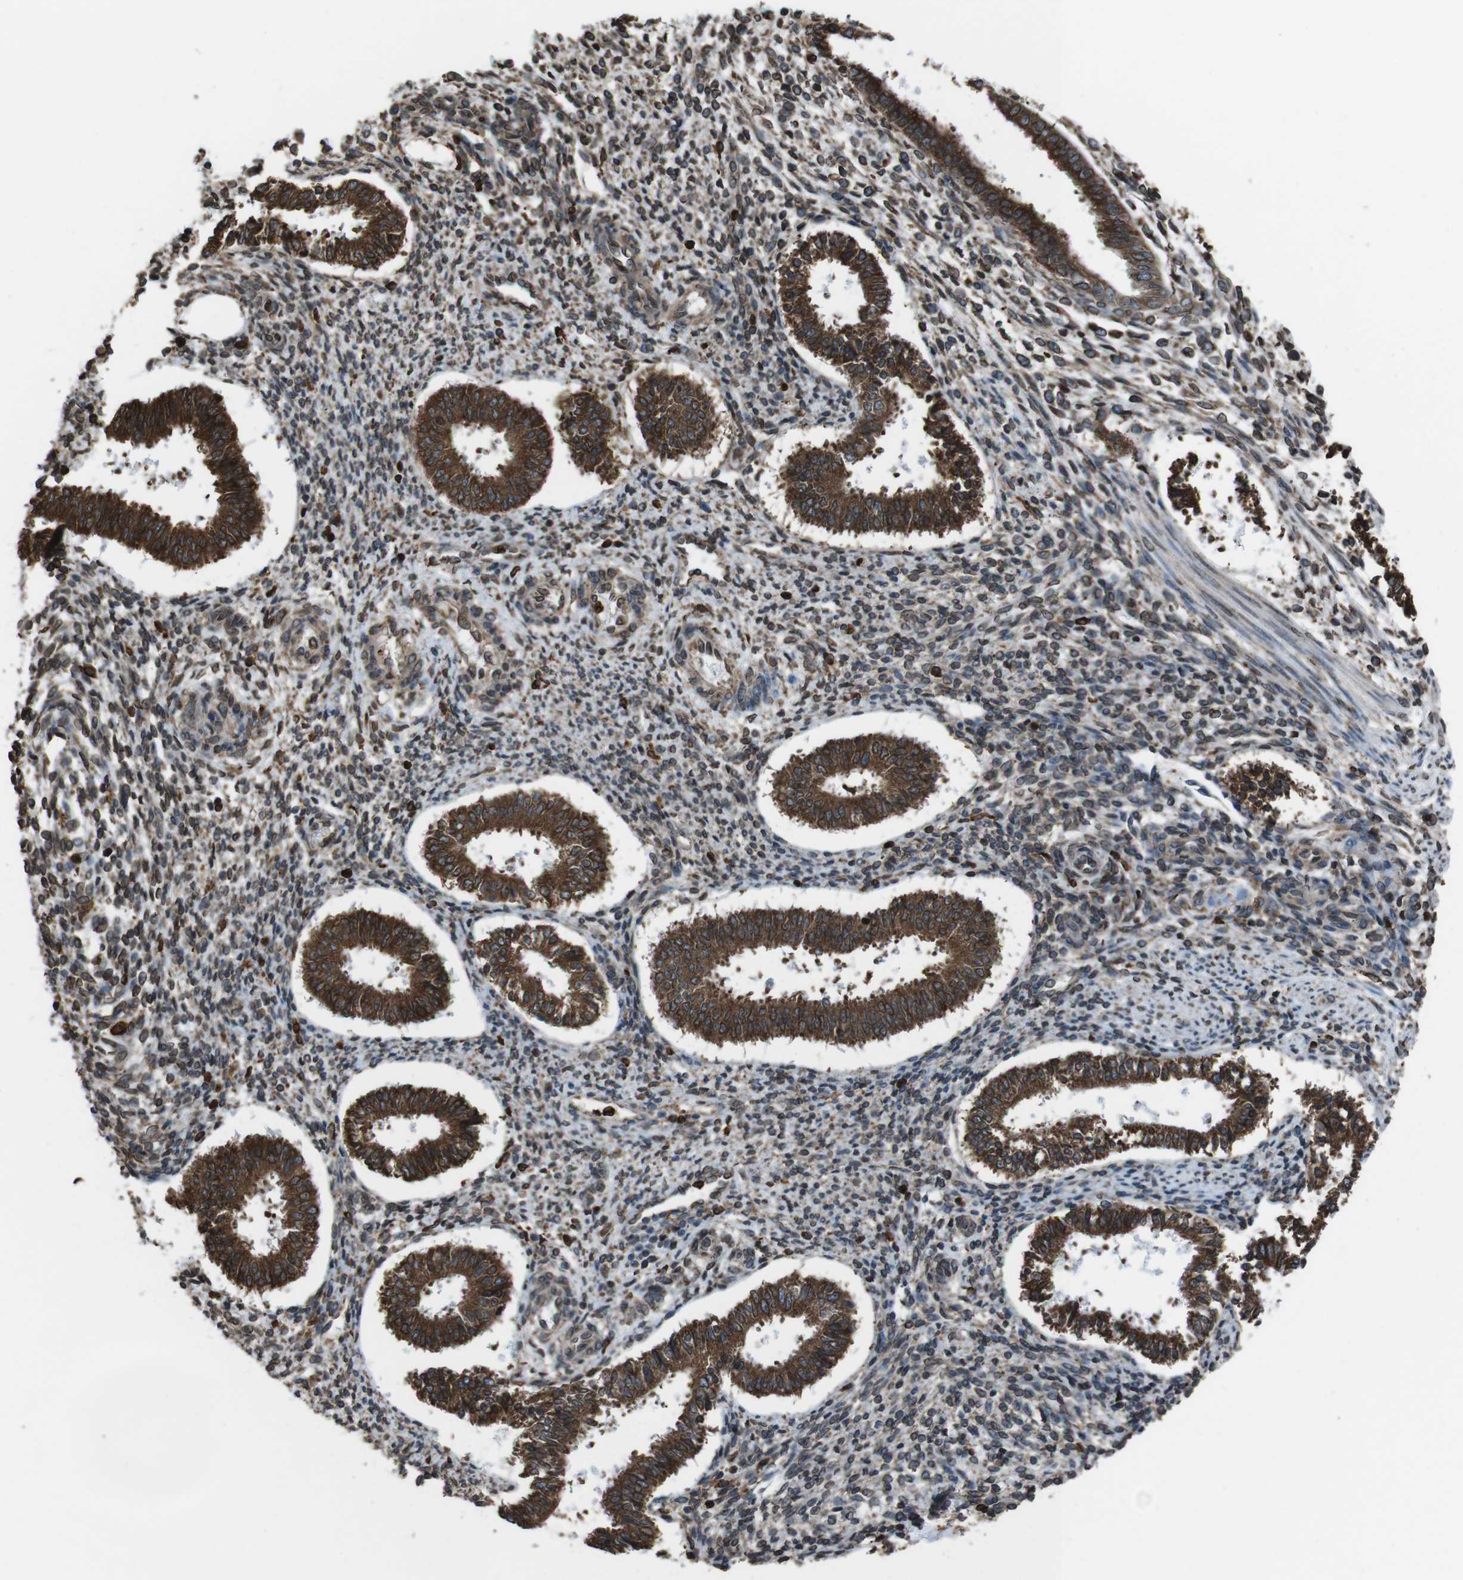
{"staining": {"intensity": "moderate", "quantity": "25%-75%", "location": "cytoplasmic/membranous"}, "tissue": "endometrium", "cell_type": "Cells in endometrial stroma", "image_type": "normal", "snomed": [{"axis": "morphology", "description": "Normal tissue, NOS"}, {"axis": "topography", "description": "Endometrium"}], "caption": "An immunohistochemistry (IHC) micrograph of normal tissue is shown. Protein staining in brown highlights moderate cytoplasmic/membranous positivity in endometrium within cells in endometrial stroma.", "gene": "APMAP", "patient": {"sex": "female", "age": 35}}